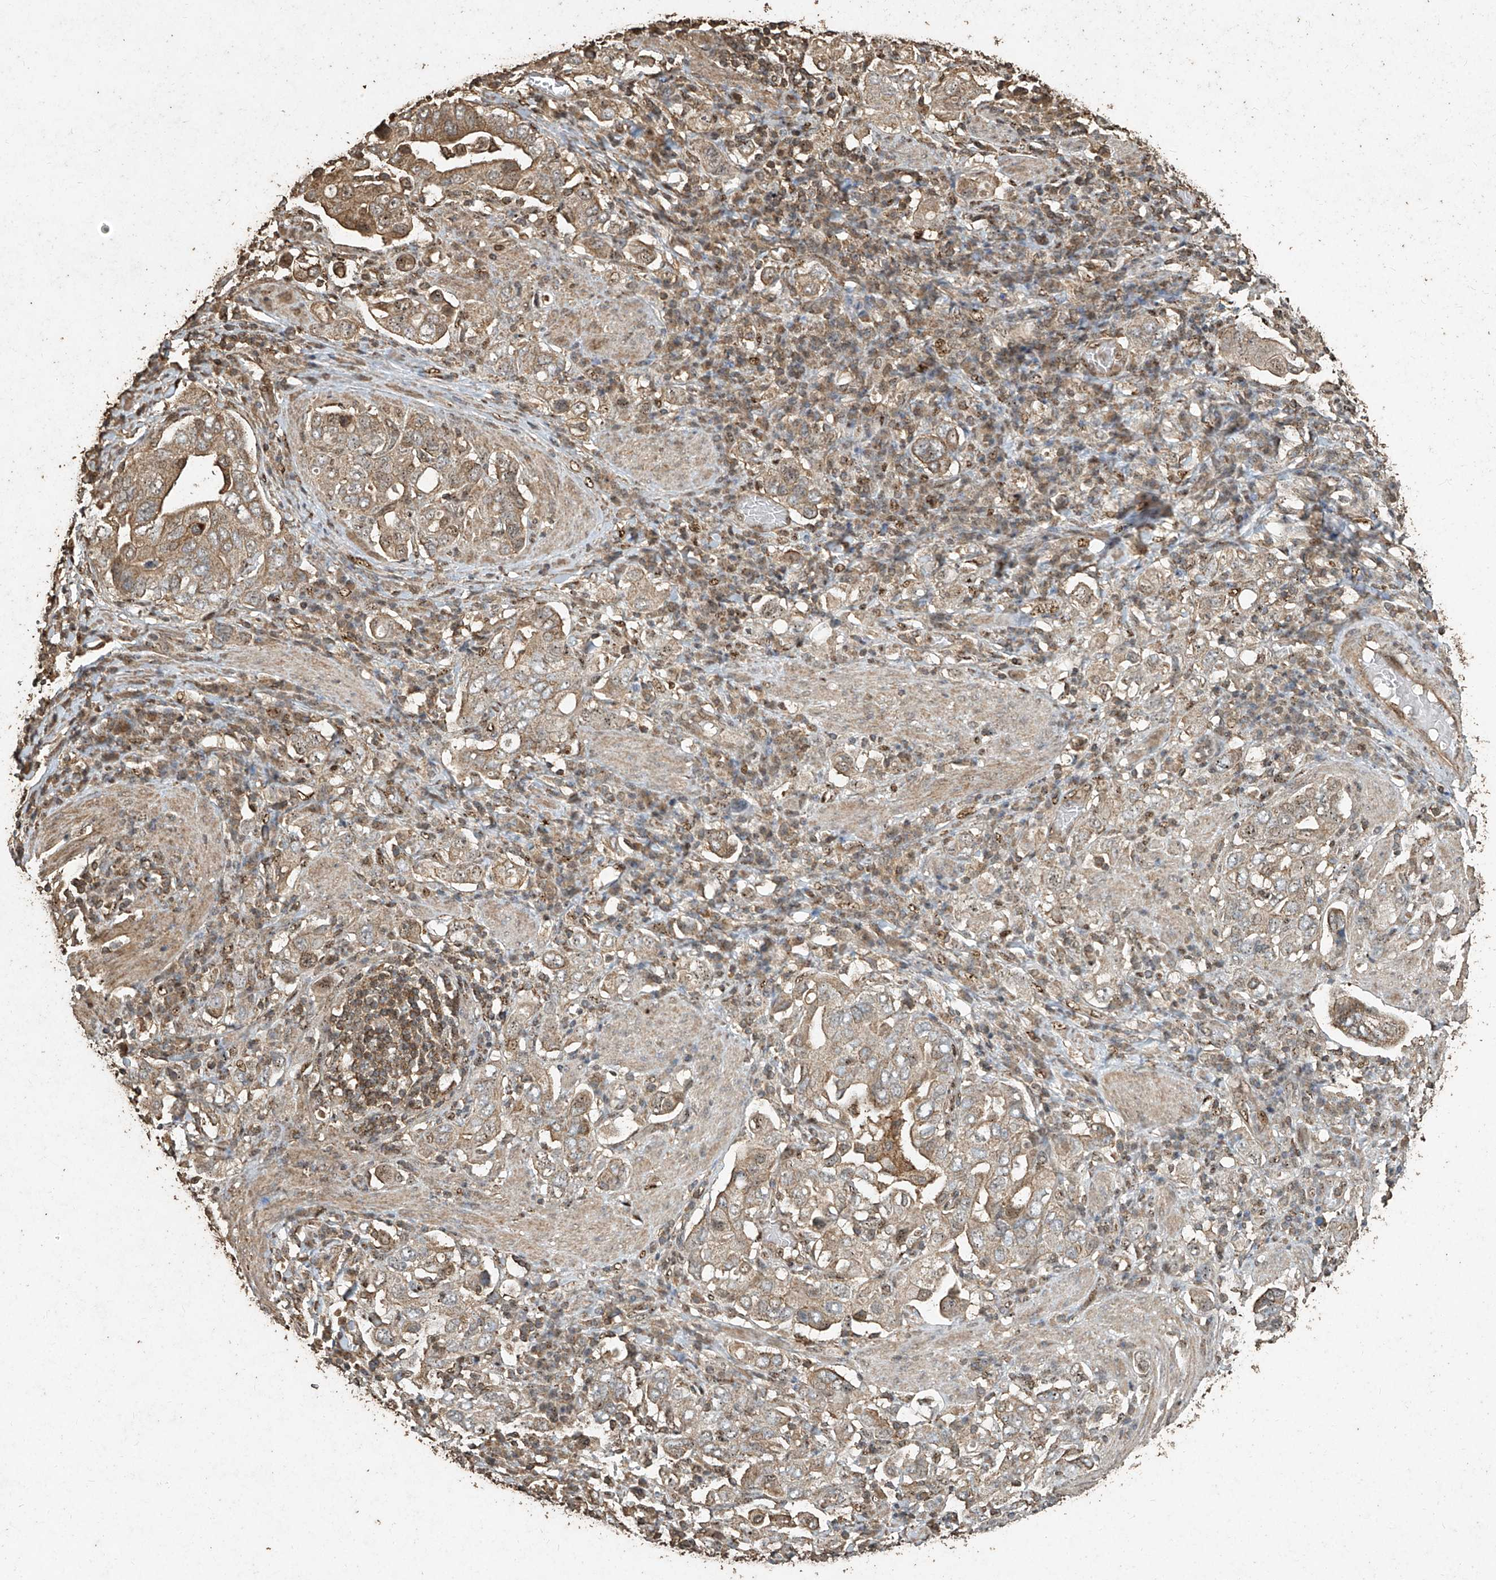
{"staining": {"intensity": "moderate", "quantity": "25%-75%", "location": "cytoplasmic/membranous"}, "tissue": "stomach cancer", "cell_type": "Tumor cells", "image_type": "cancer", "snomed": [{"axis": "morphology", "description": "Adenocarcinoma, NOS"}, {"axis": "topography", "description": "Stomach, upper"}], "caption": "Brown immunohistochemical staining in human stomach adenocarcinoma reveals moderate cytoplasmic/membranous expression in approximately 25%-75% of tumor cells. Nuclei are stained in blue.", "gene": "ERBB3", "patient": {"sex": "male", "age": 62}}